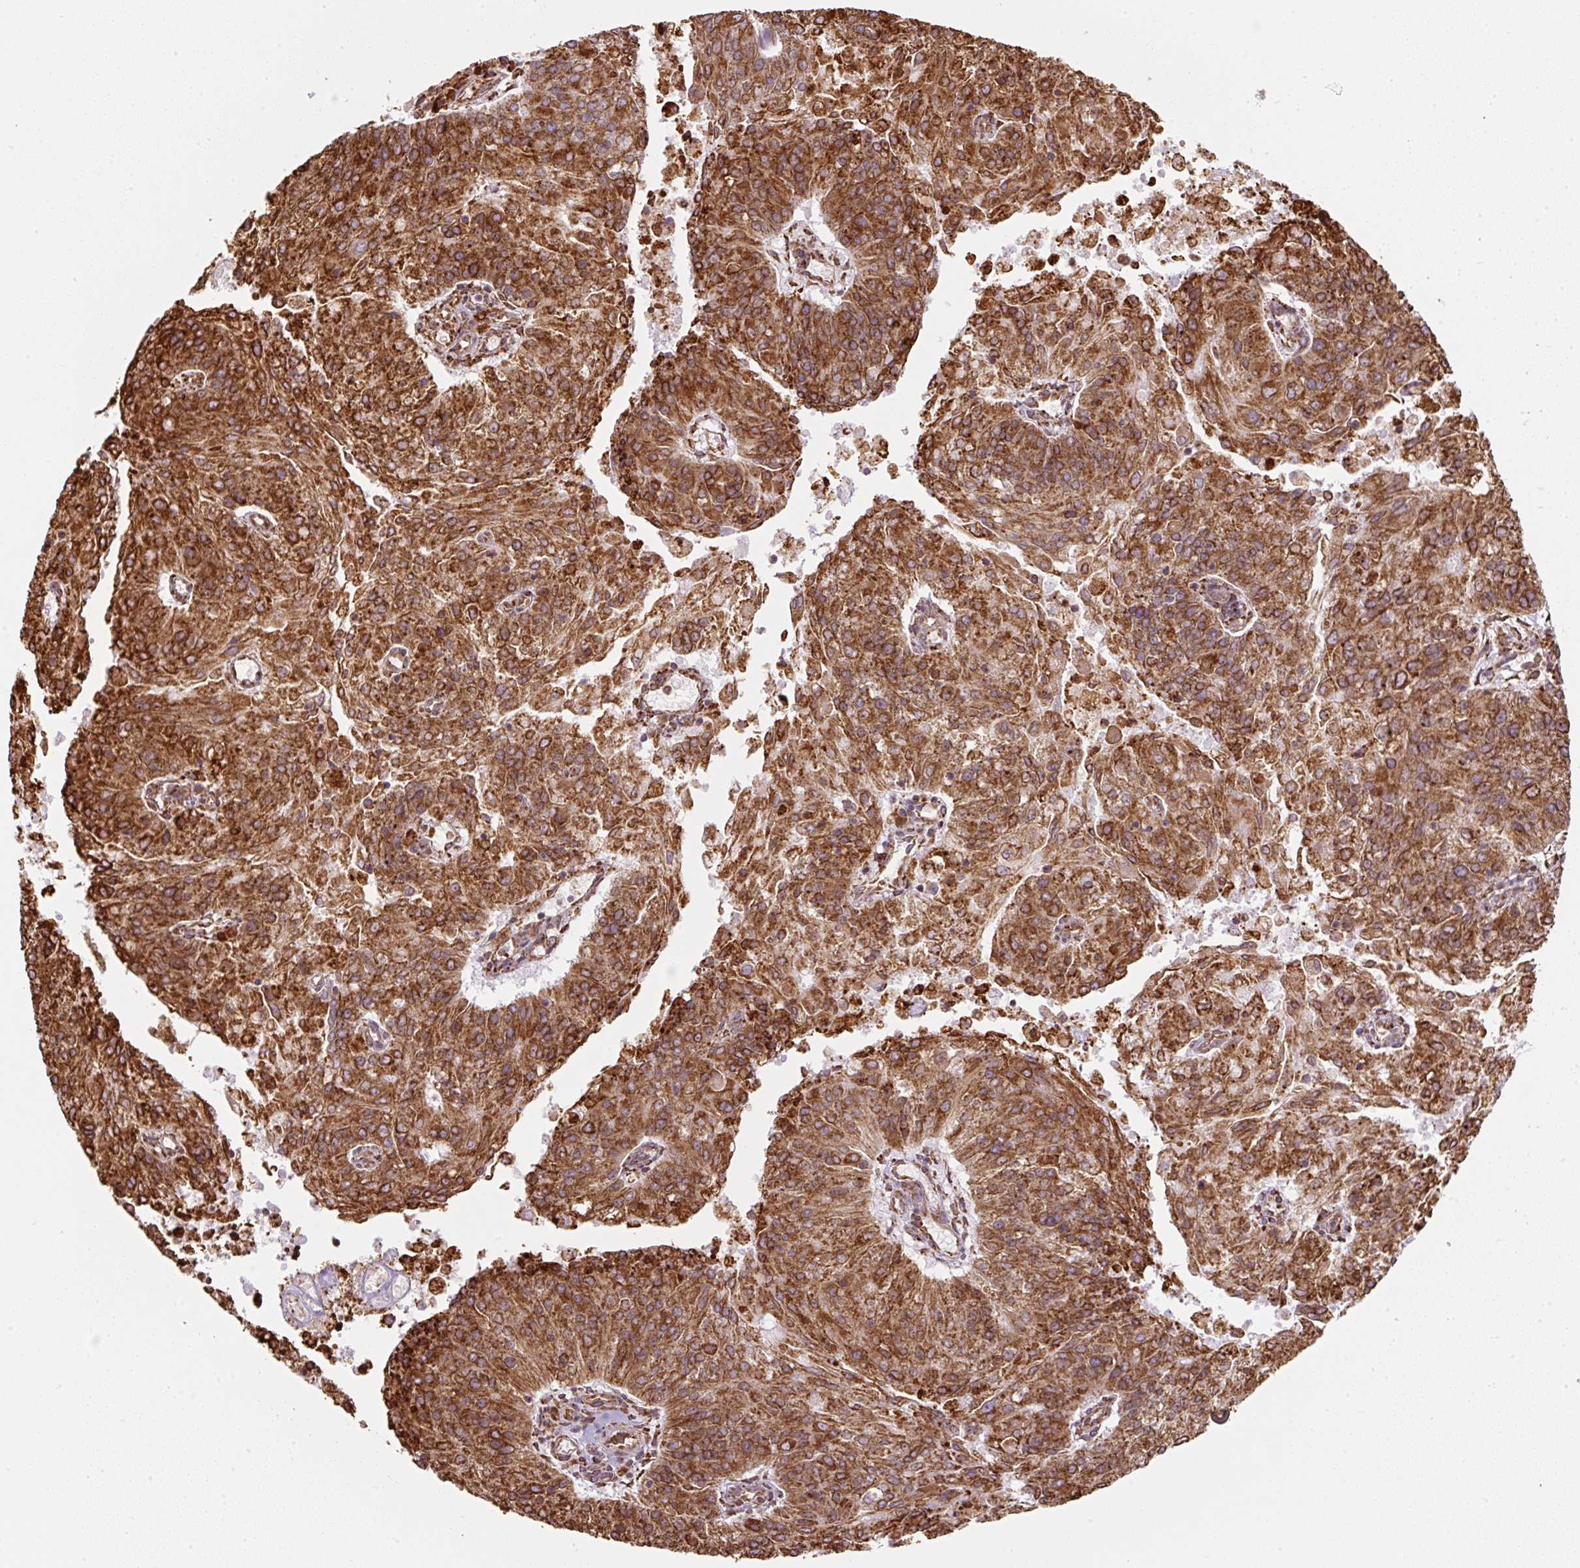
{"staining": {"intensity": "strong", "quantity": ">75%", "location": "cytoplasmic/membranous"}, "tissue": "endometrial cancer", "cell_type": "Tumor cells", "image_type": "cancer", "snomed": [{"axis": "morphology", "description": "Adenocarcinoma, NOS"}, {"axis": "topography", "description": "Endometrium"}], "caption": "Immunohistochemical staining of endometrial cancer (adenocarcinoma) displays high levels of strong cytoplasmic/membranous protein staining in about >75% of tumor cells.", "gene": "PRKCSH", "patient": {"sex": "female", "age": 82}}